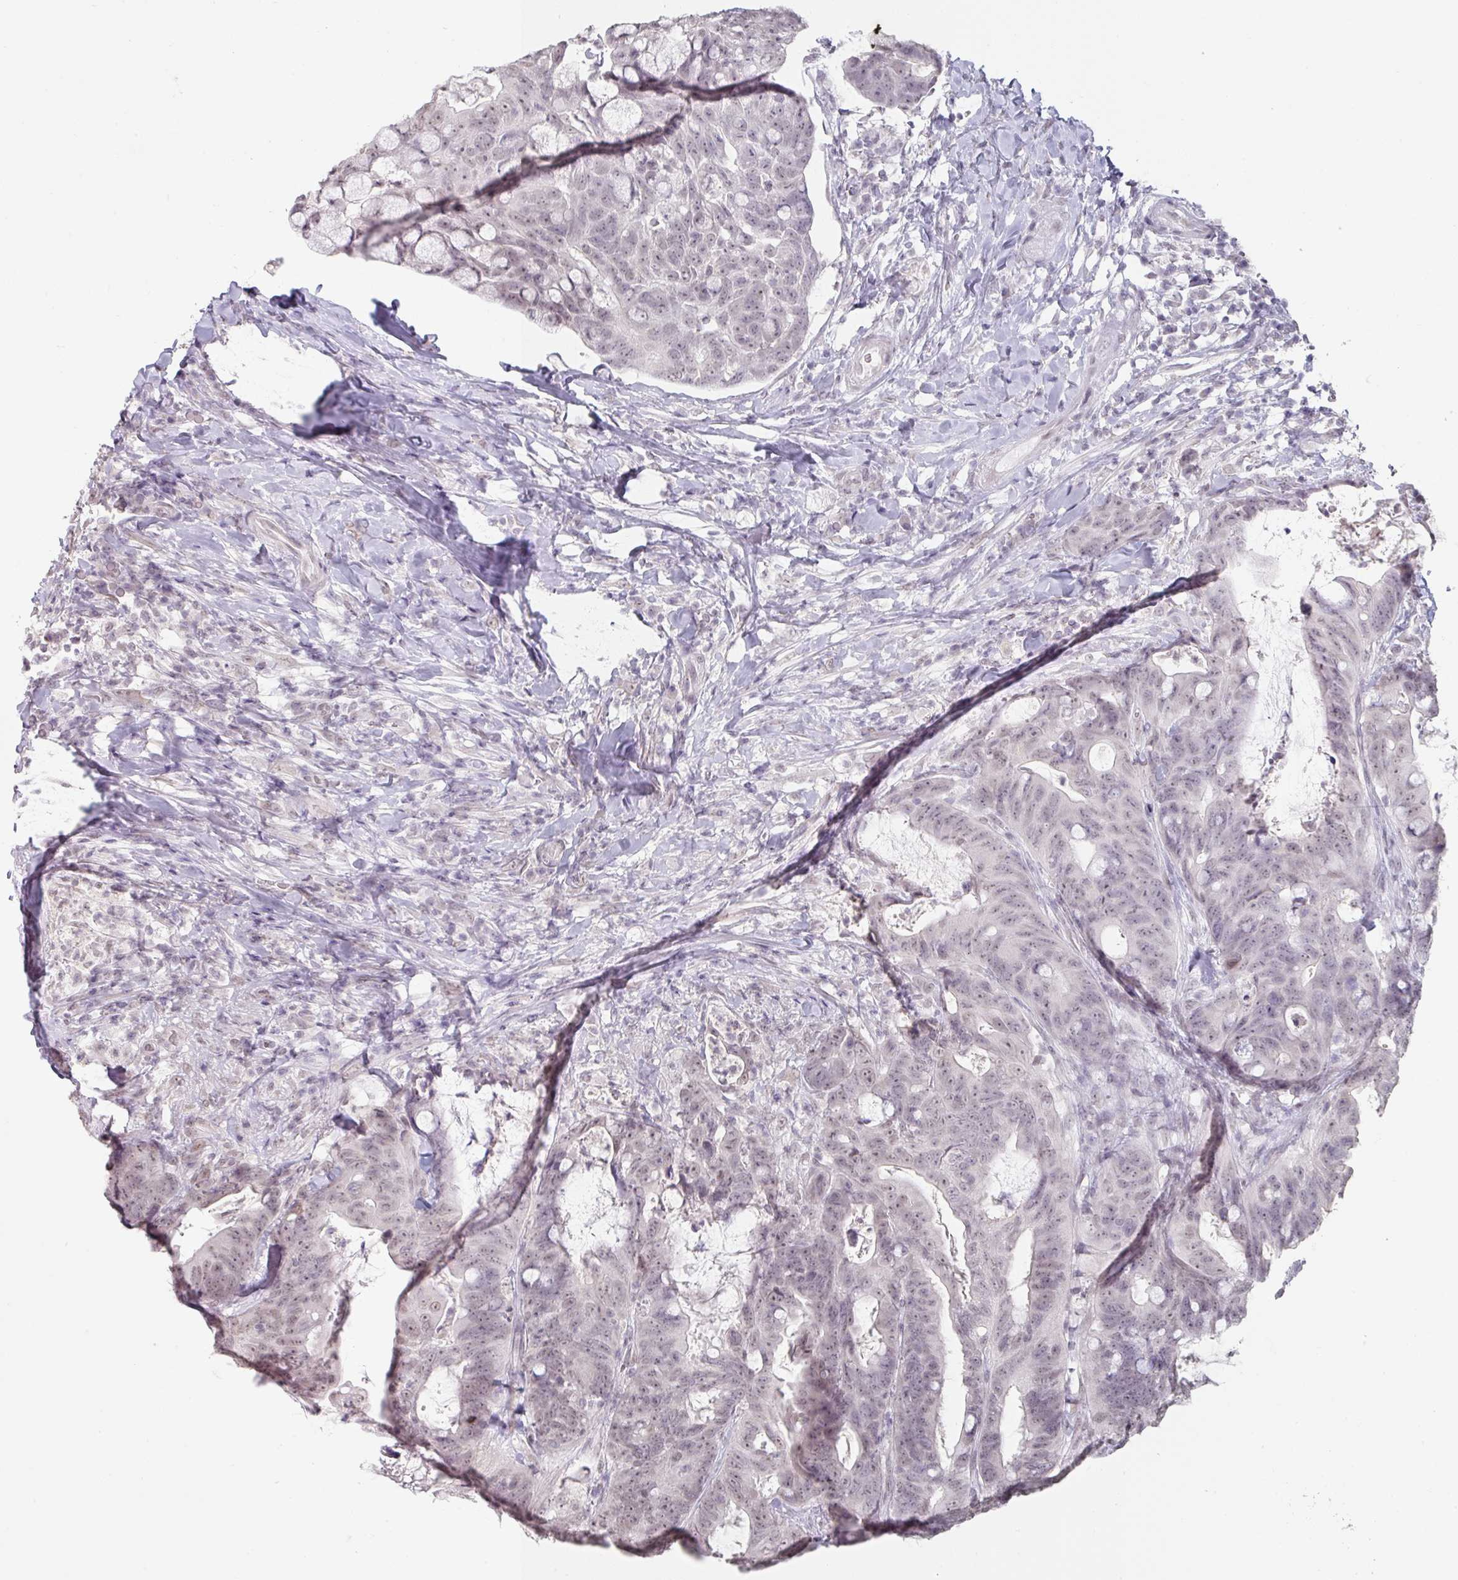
{"staining": {"intensity": "negative", "quantity": "none", "location": "none"}, "tissue": "colorectal cancer", "cell_type": "Tumor cells", "image_type": "cancer", "snomed": [{"axis": "morphology", "description": "Adenocarcinoma, NOS"}, {"axis": "topography", "description": "Colon"}], "caption": "Immunohistochemistry (IHC) micrograph of colorectal cancer (adenocarcinoma) stained for a protein (brown), which reveals no staining in tumor cells. (Brightfield microscopy of DAB (3,3'-diaminobenzidine) immunohistochemistry (IHC) at high magnification).", "gene": "SPRR1A", "patient": {"sex": "female", "age": 82}}